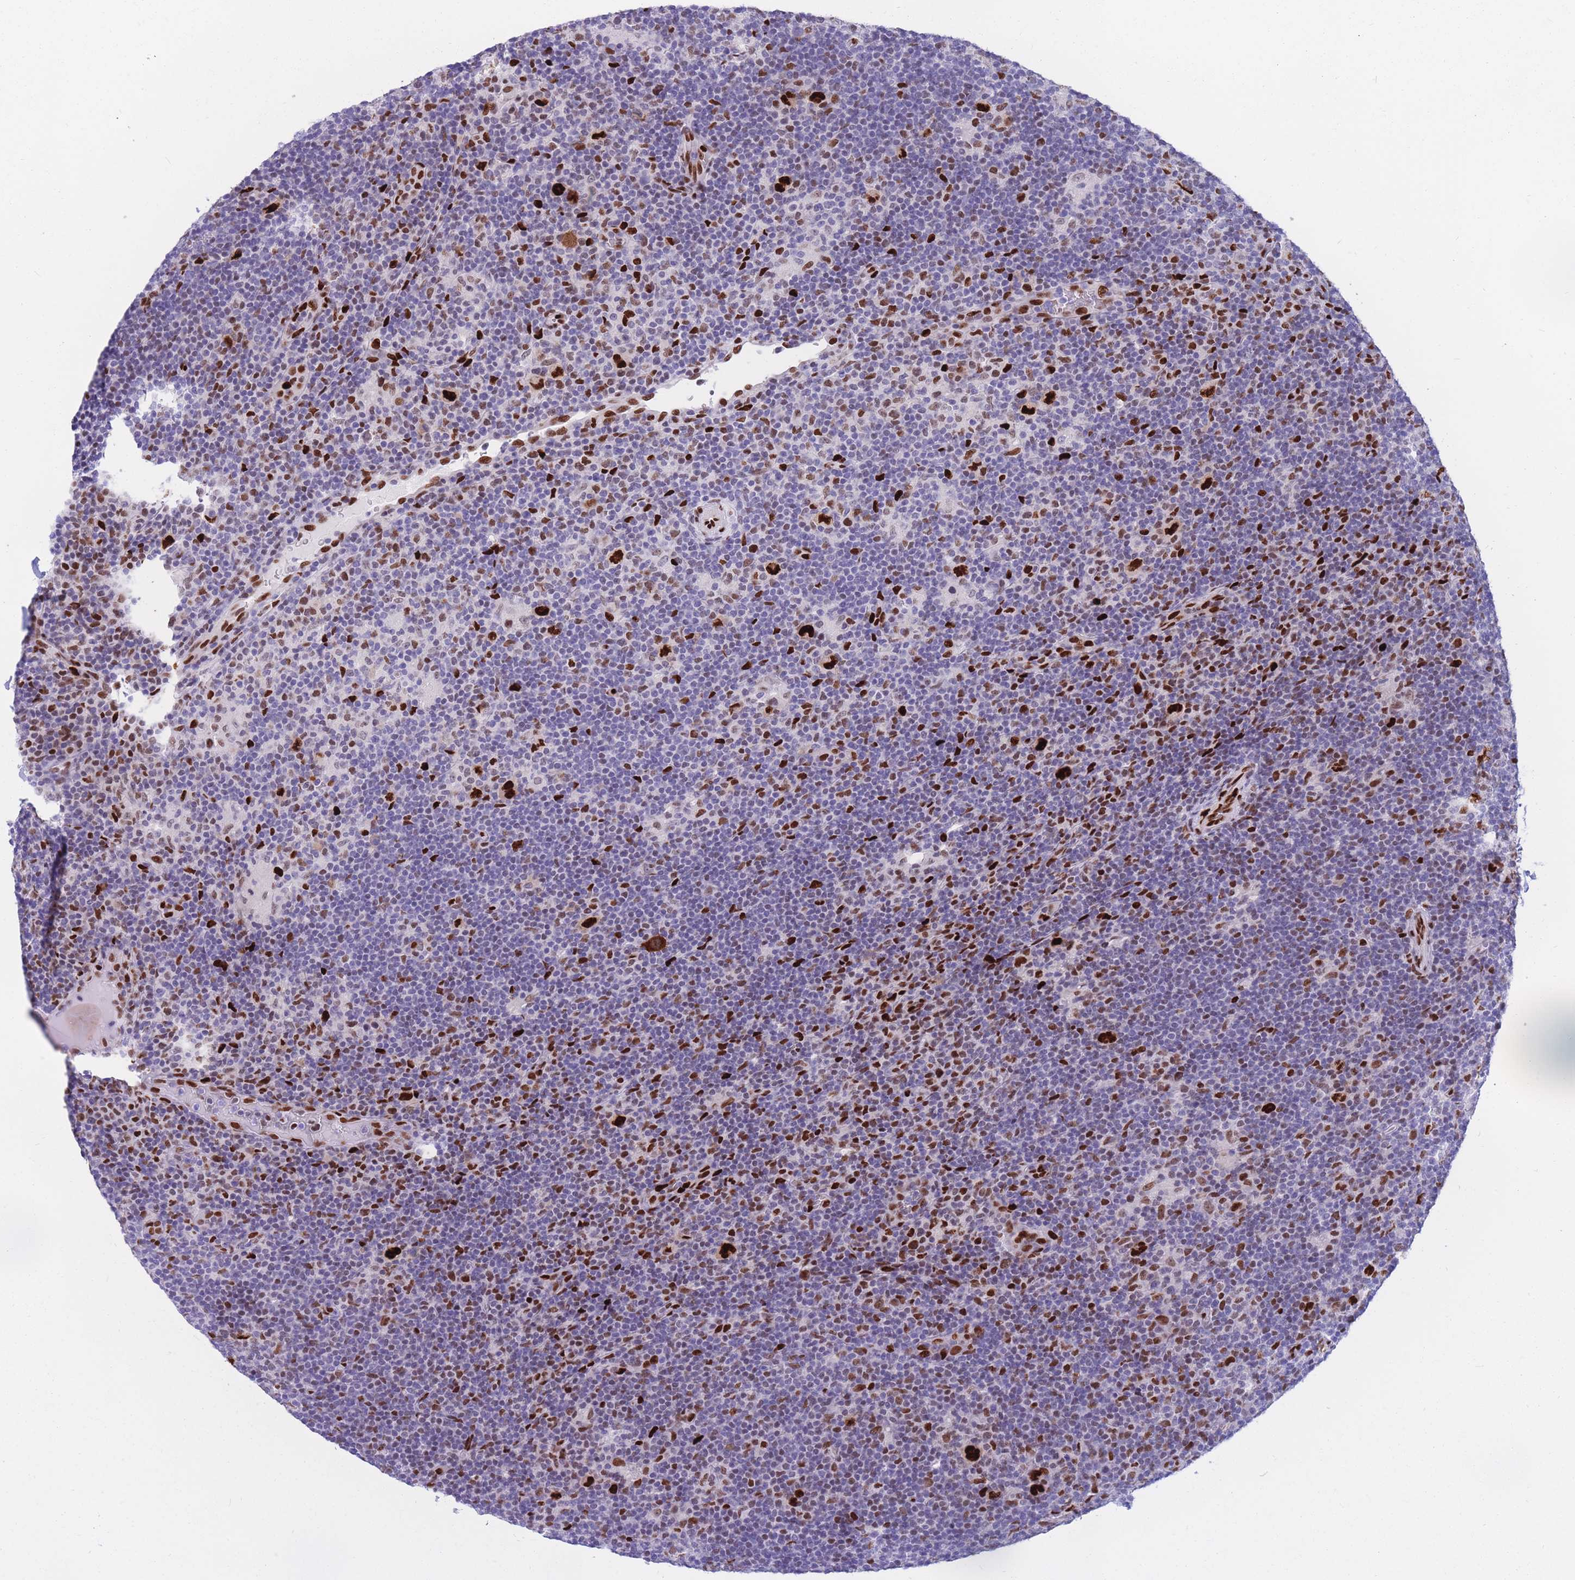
{"staining": {"intensity": "strong", "quantity": ">75%", "location": "nuclear"}, "tissue": "lymphoma", "cell_type": "Tumor cells", "image_type": "cancer", "snomed": [{"axis": "morphology", "description": "Hodgkin's disease, NOS"}, {"axis": "topography", "description": "Lymph node"}], "caption": "Protein staining exhibits strong nuclear staining in about >75% of tumor cells in Hodgkin's disease. The staining is performed using DAB (3,3'-diaminobenzidine) brown chromogen to label protein expression. The nuclei are counter-stained blue using hematoxylin.", "gene": "NASP", "patient": {"sex": "female", "age": 57}}